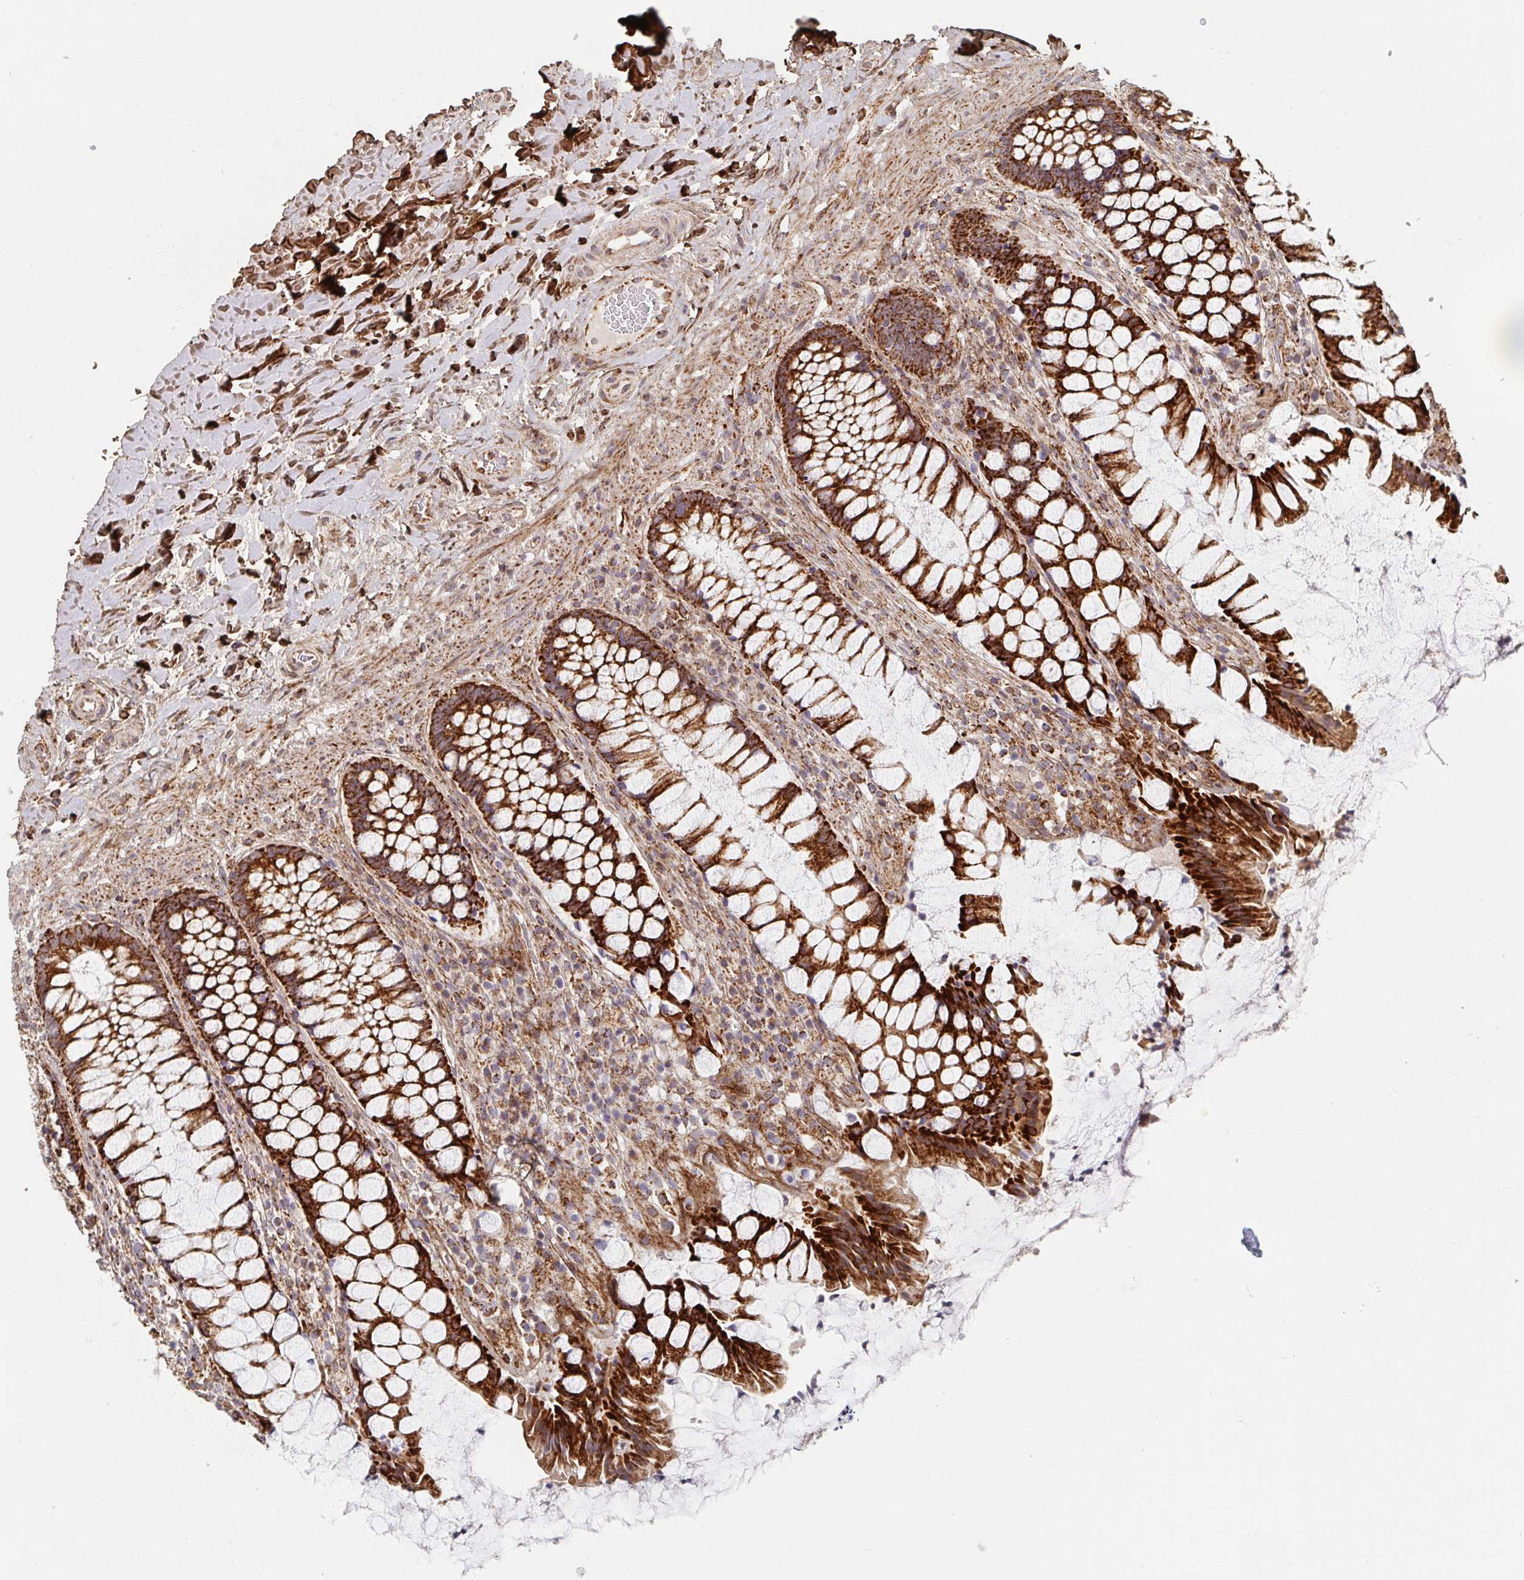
{"staining": {"intensity": "strong", "quantity": ">75%", "location": "cytoplasmic/membranous"}, "tissue": "rectum", "cell_type": "Glandular cells", "image_type": "normal", "snomed": [{"axis": "morphology", "description": "Normal tissue, NOS"}, {"axis": "topography", "description": "Rectum"}], "caption": "Unremarkable rectum was stained to show a protein in brown. There is high levels of strong cytoplasmic/membranous expression in approximately >75% of glandular cells. The protein of interest is stained brown, and the nuclei are stained in blue (DAB IHC with brightfield microscopy, high magnification).", "gene": "MAVS", "patient": {"sex": "female", "age": 58}}